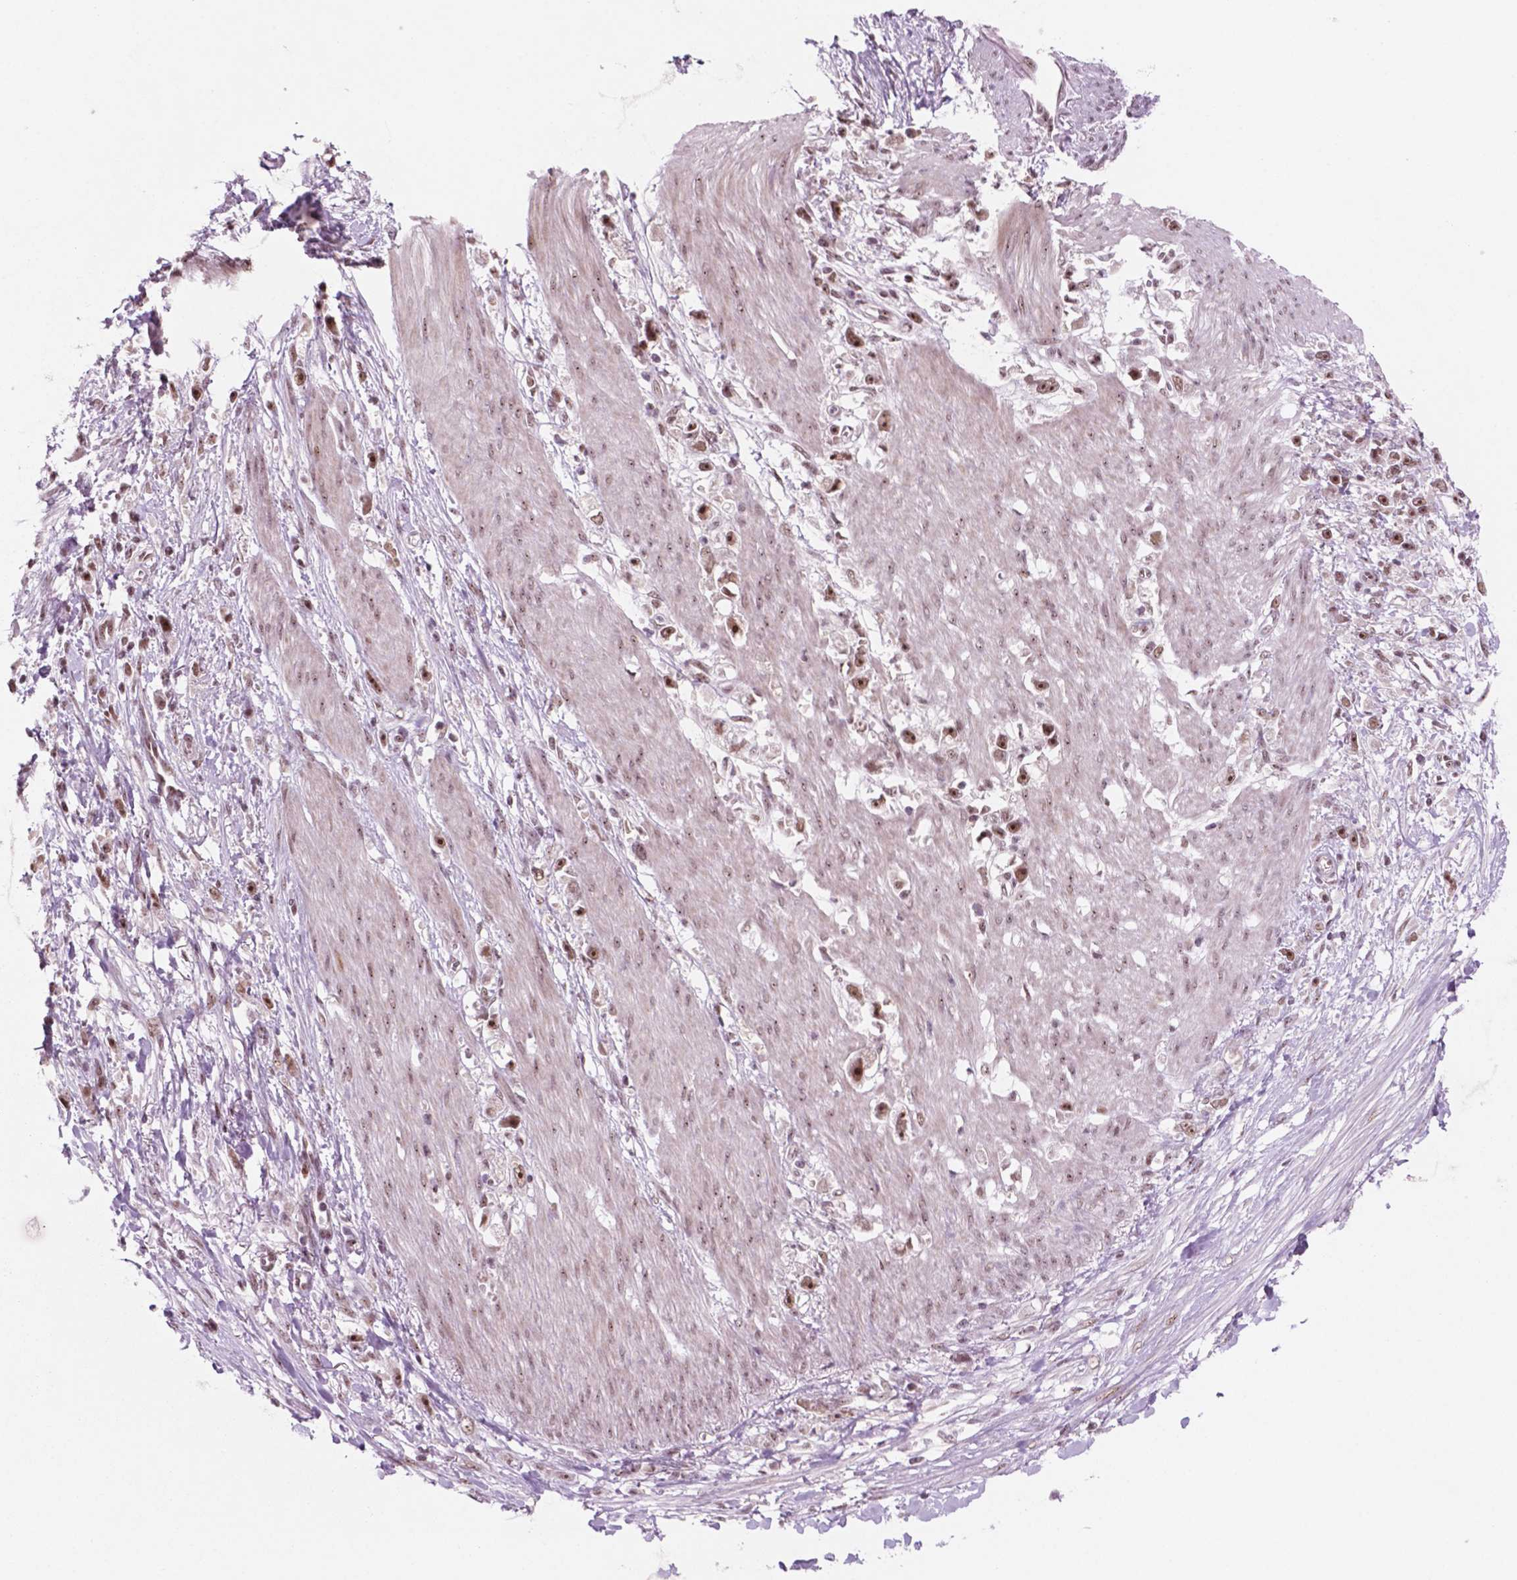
{"staining": {"intensity": "strong", "quantity": ">75%", "location": "nuclear"}, "tissue": "stomach cancer", "cell_type": "Tumor cells", "image_type": "cancer", "snomed": [{"axis": "morphology", "description": "Adenocarcinoma, NOS"}, {"axis": "topography", "description": "Stomach"}], "caption": "This is an image of immunohistochemistry (IHC) staining of stomach adenocarcinoma, which shows strong expression in the nuclear of tumor cells.", "gene": "POLR2E", "patient": {"sex": "female", "age": 59}}